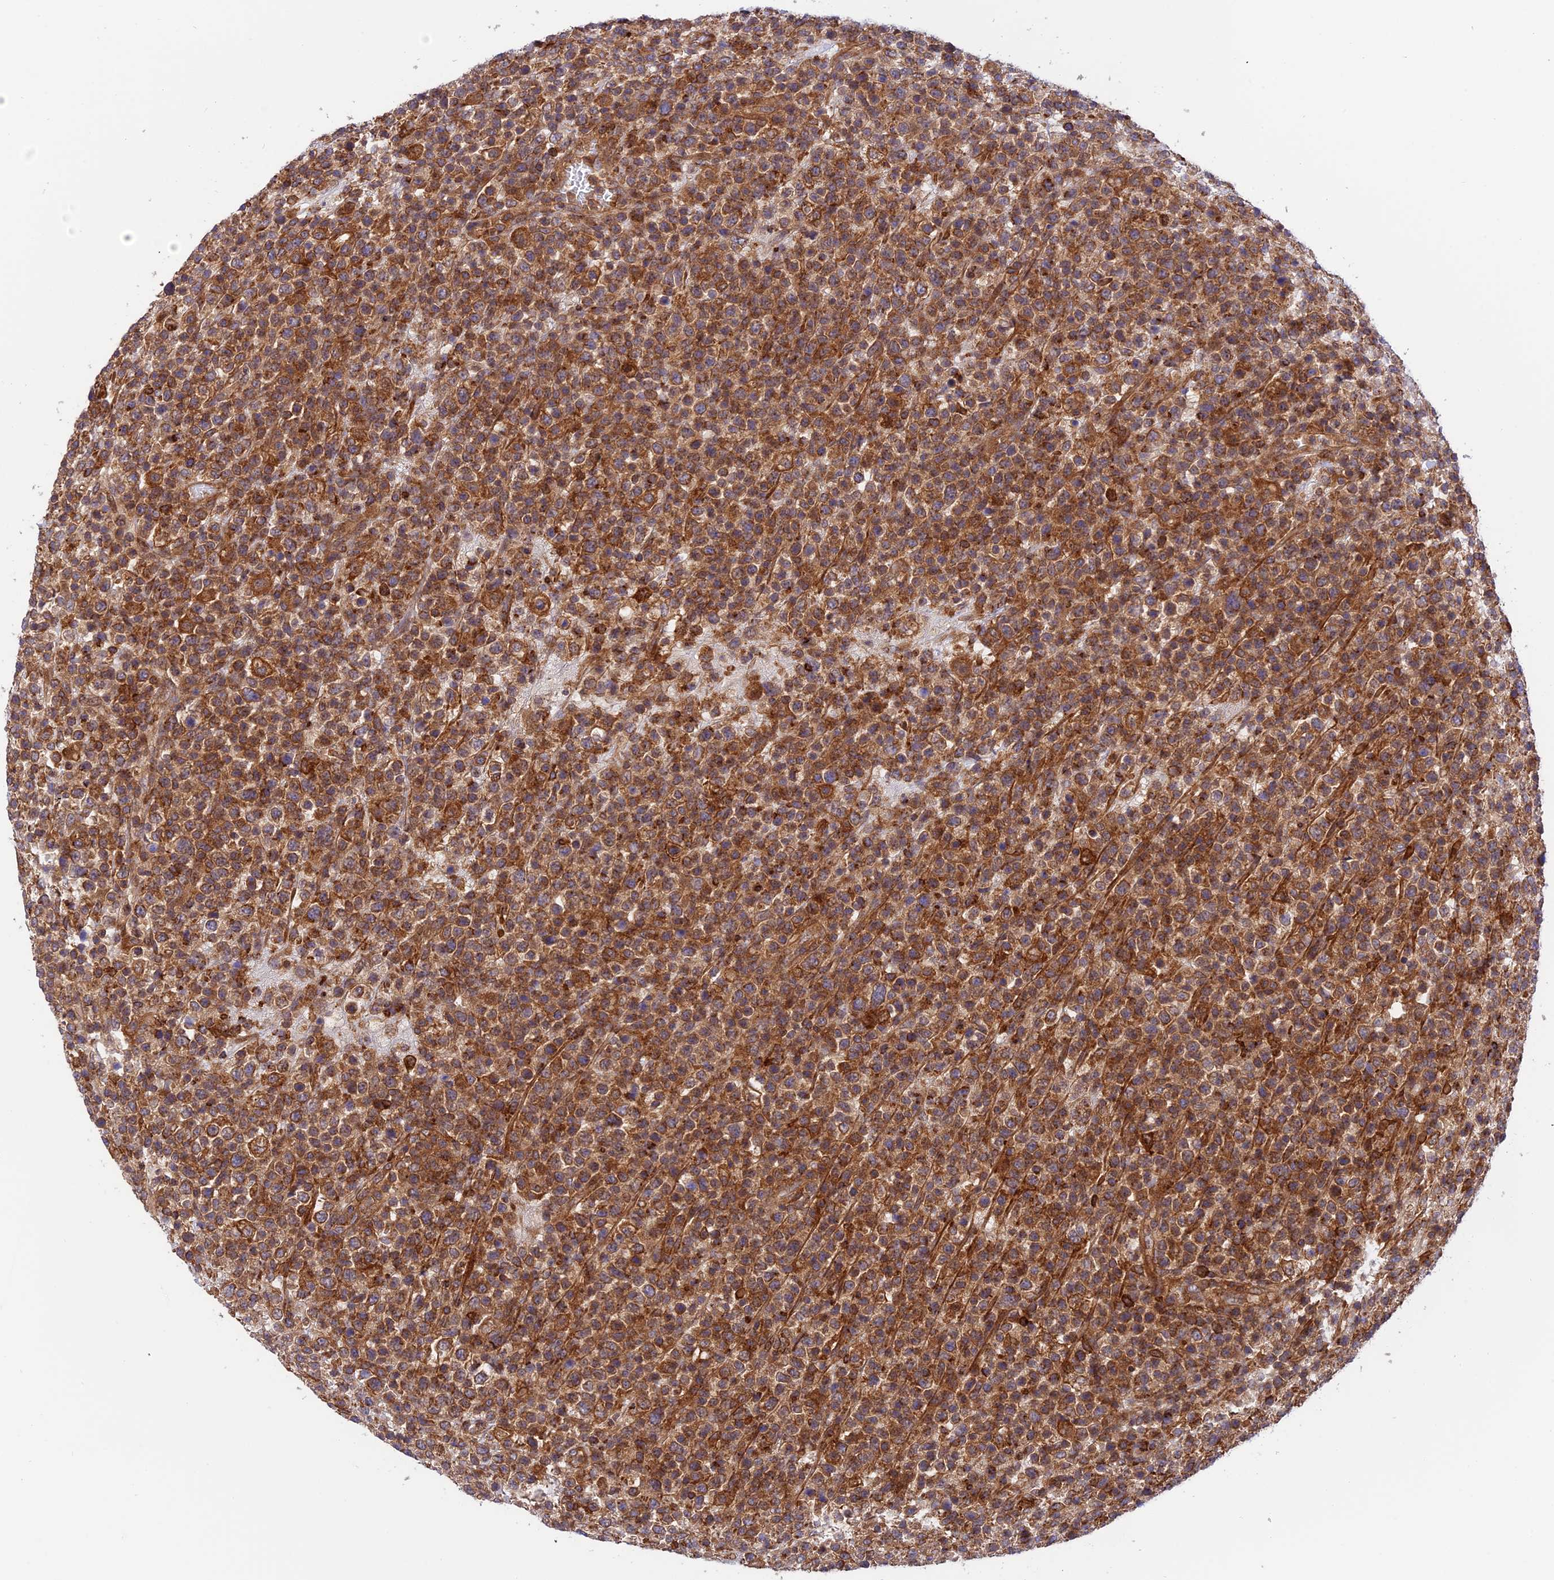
{"staining": {"intensity": "strong", "quantity": ">75%", "location": "cytoplasmic/membranous"}, "tissue": "lymphoma", "cell_type": "Tumor cells", "image_type": "cancer", "snomed": [{"axis": "morphology", "description": "Malignant lymphoma, non-Hodgkin's type, High grade"}, {"axis": "topography", "description": "Colon"}], "caption": "A high-resolution photomicrograph shows immunohistochemistry (IHC) staining of lymphoma, which displays strong cytoplasmic/membranous staining in about >75% of tumor cells.", "gene": "EVI5L", "patient": {"sex": "female", "age": 53}}